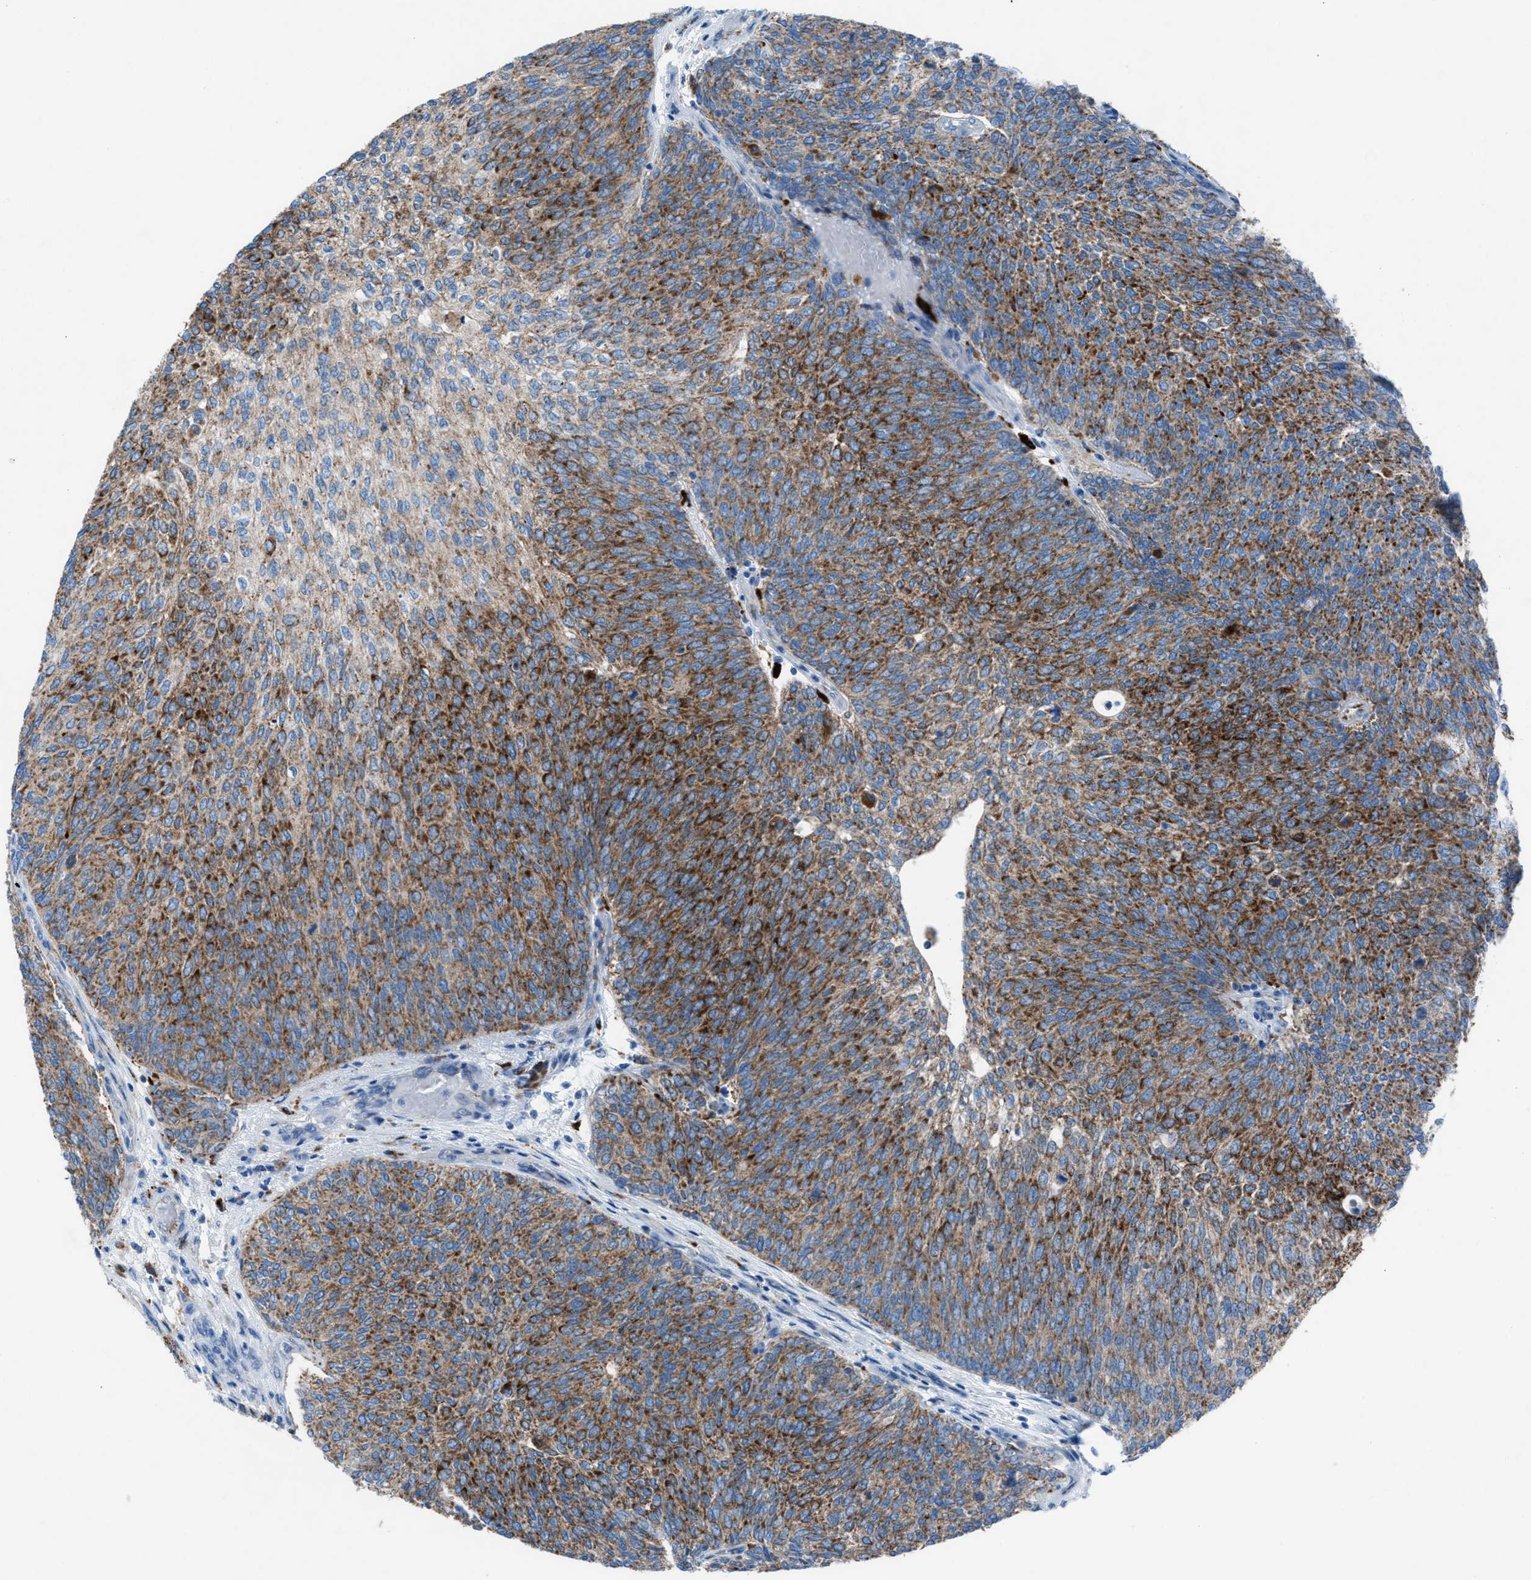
{"staining": {"intensity": "strong", "quantity": ">75%", "location": "cytoplasmic/membranous"}, "tissue": "urothelial cancer", "cell_type": "Tumor cells", "image_type": "cancer", "snomed": [{"axis": "morphology", "description": "Urothelial carcinoma, Low grade"}, {"axis": "topography", "description": "Urinary bladder"}], "caption": "IHC micrograph of neoplastic tissue: urothelial cancer stained using immunohistochemistry (IHC) demonstrates high levels of strong protein expression localized specifically in the cytoplasmic/membranous of tumor cells, appearing as a cytoplasmic/membranous brown color.", "gene": "CD1B", "patient": {"sex": "female", "age": 79}}